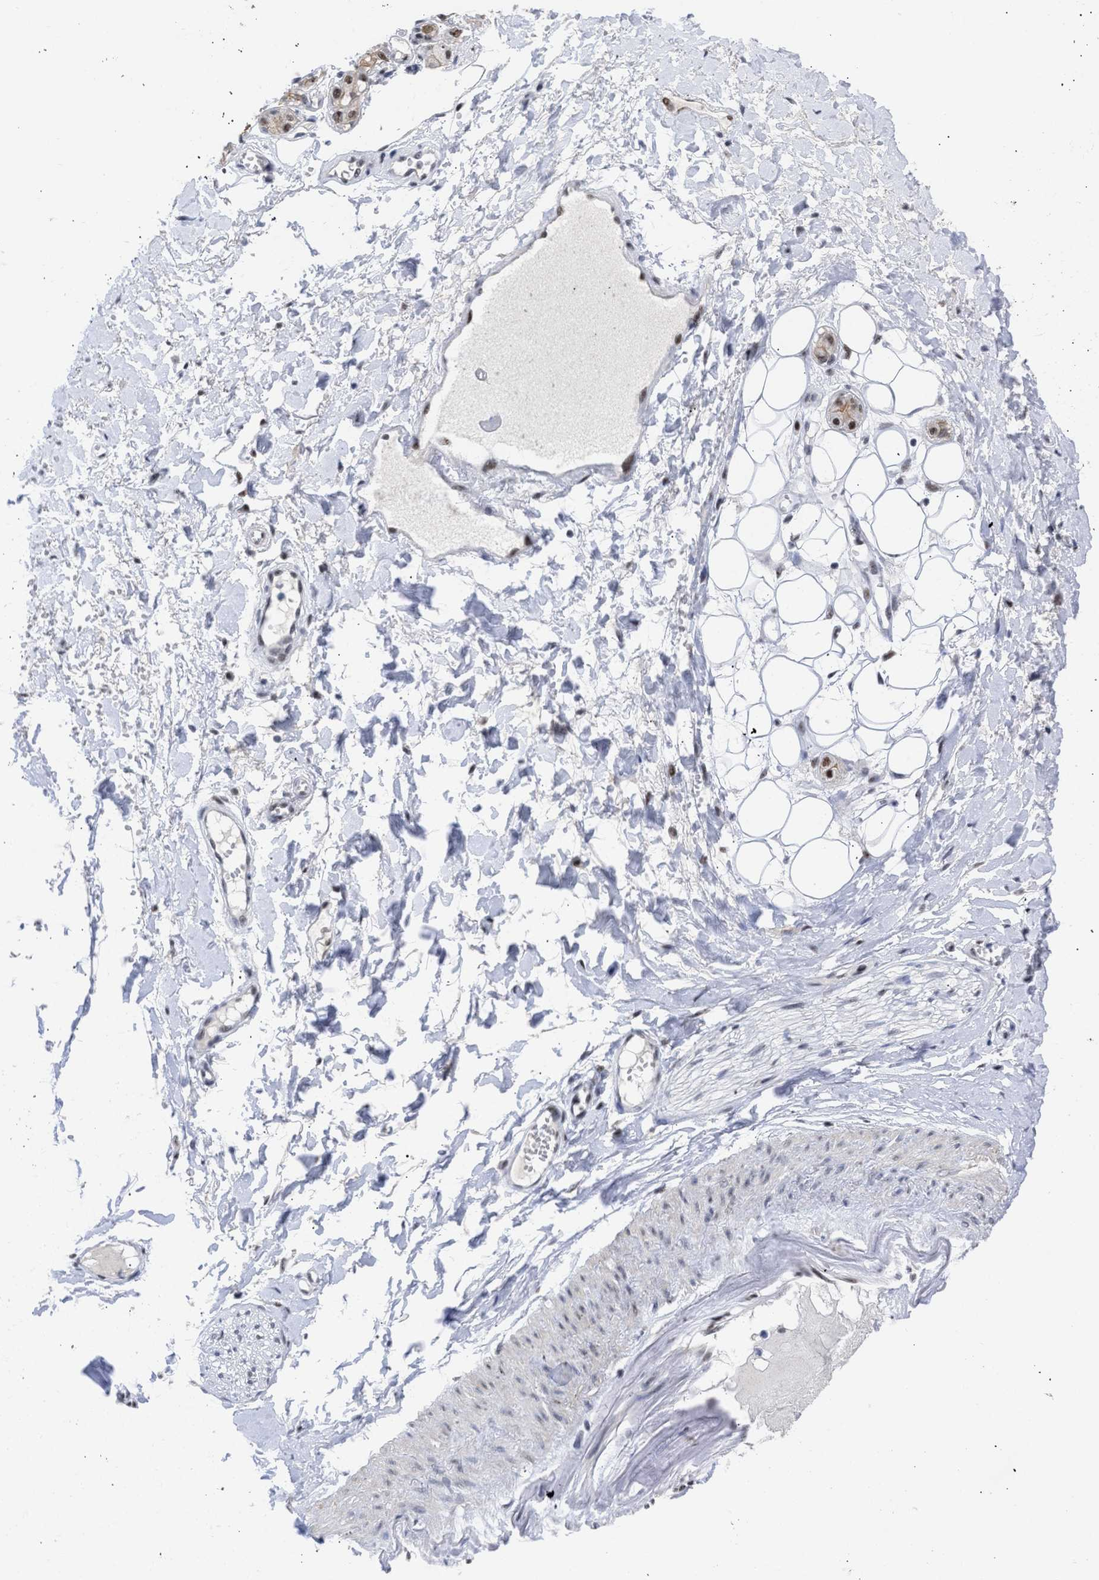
{"staining": {"intensity": "negative", "quantity": "none", "location": "none"}, "tissue": "adipose tissue", "cell_type": "Adipocytes", "image_type": "normal", "snomed": [{"axis": "morphology", "description": "Normal tissue, NOS"}, {"axis": "morphology", "description": "Inflammation, NOS"}, {"axis": "topography", "description": "Salivary gland"}, {"axis": "topography", "description": "Peripheral nerve tissue"}], "caption": "This is a image of immunohistochemistry staining of benign adipose tissue, which shows no staining in adipocytes.", "gene": "DDX41", "patient": {"sex": "female", "age": 75}}